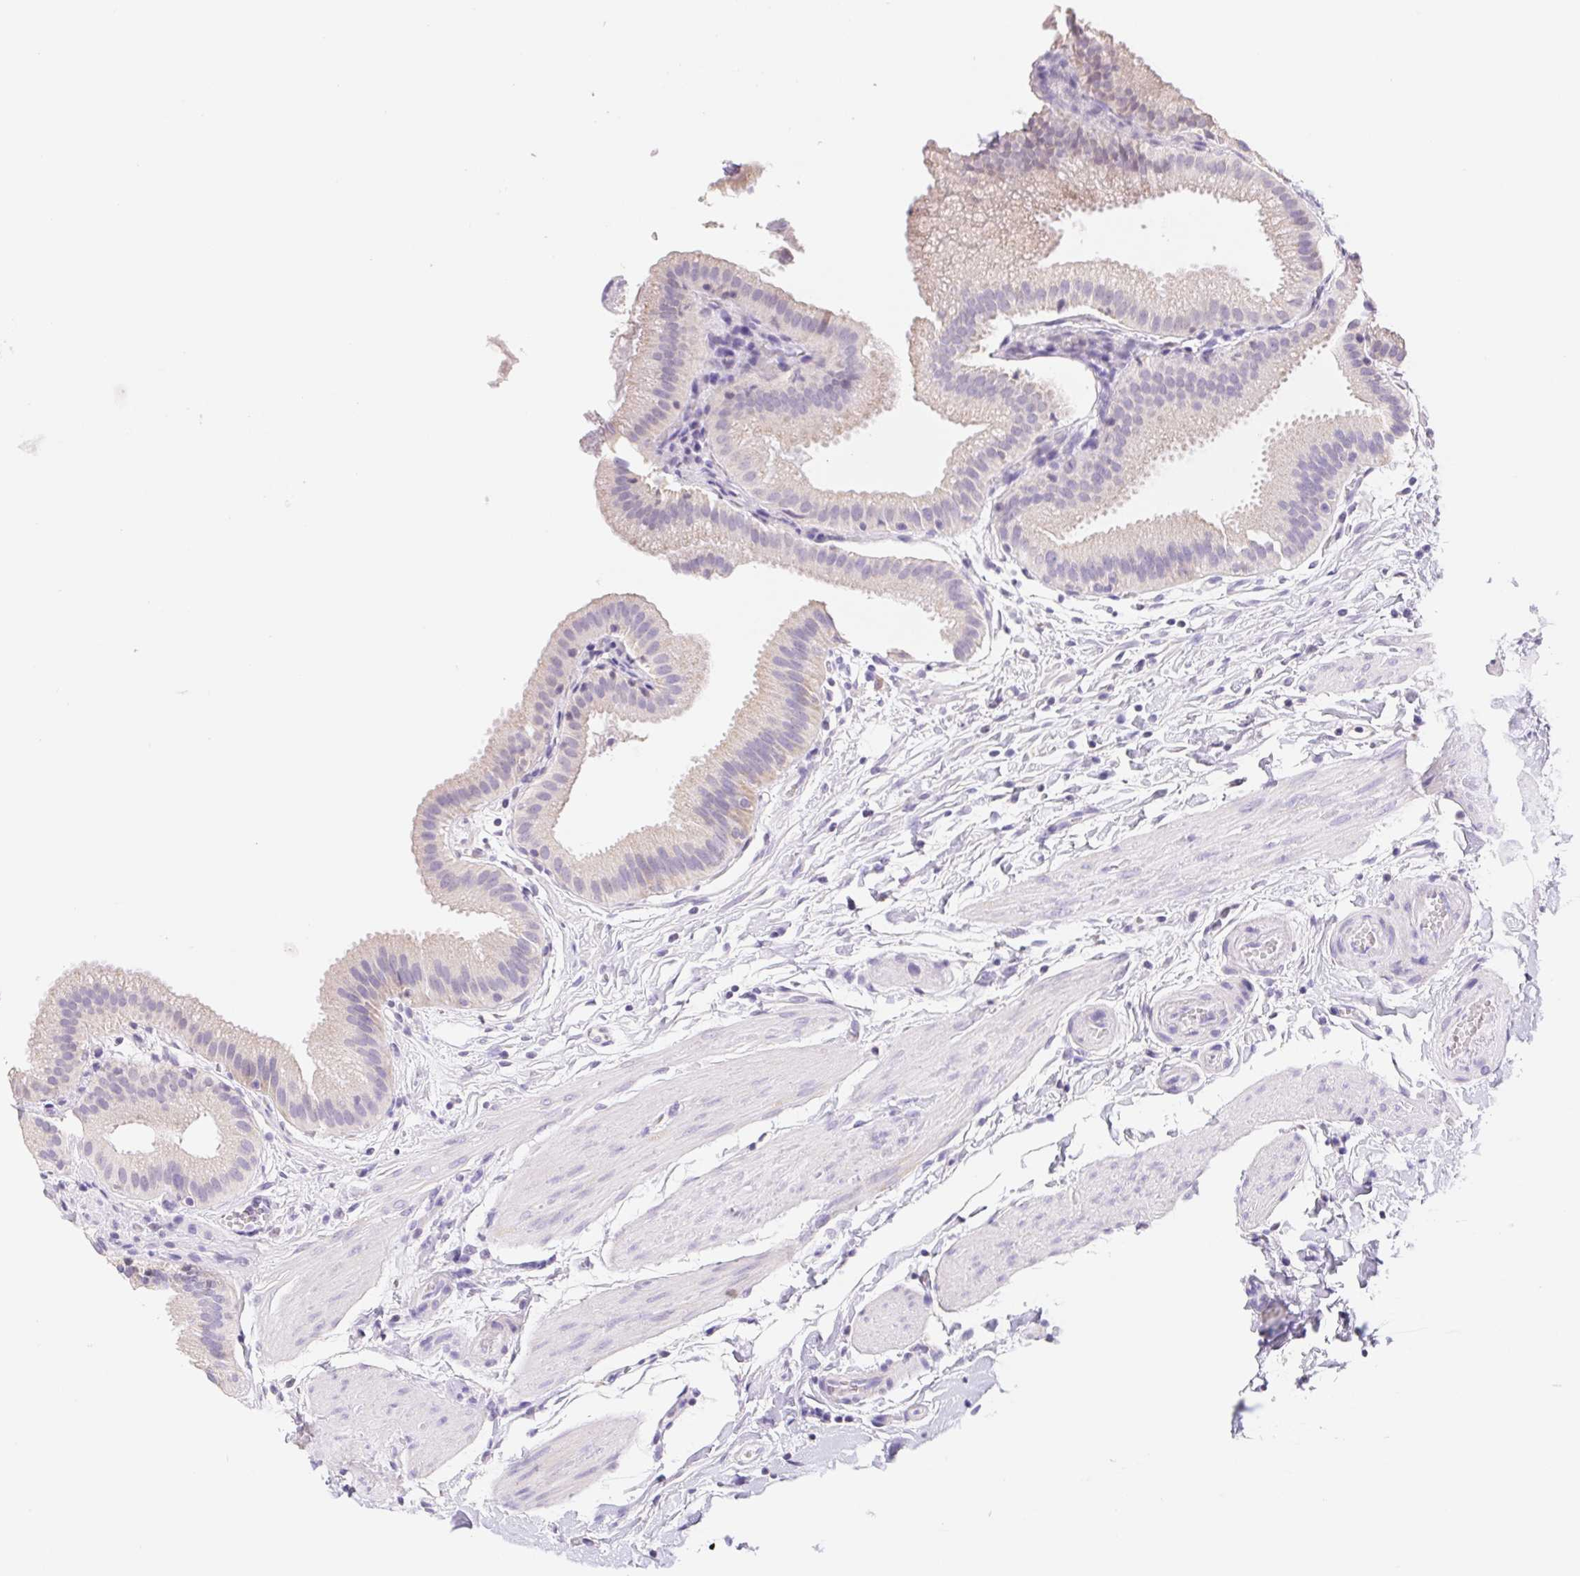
{"staining": {"intensity": "negative", "quantity": "none", "location": "none"}, "tissue": "gallbladder", "cell_type": "Glandular cells", "image_type": "normal", "snomed": [{"axis": "morphology", "description": "Normal tissue, NOS"}, {"axis": "topography", "description": "Gallbladder"}], "caption": "Glandular cells show no significant protein positivity in normal gallbladder. (Stains: DAB immunohistochemistry (IHC) with hematoxylin counter stain, Microscopy: brightfield microscopy at high magnification).", "gene": "FKBP6", "patient": {"sex": "female", "age": 63}}